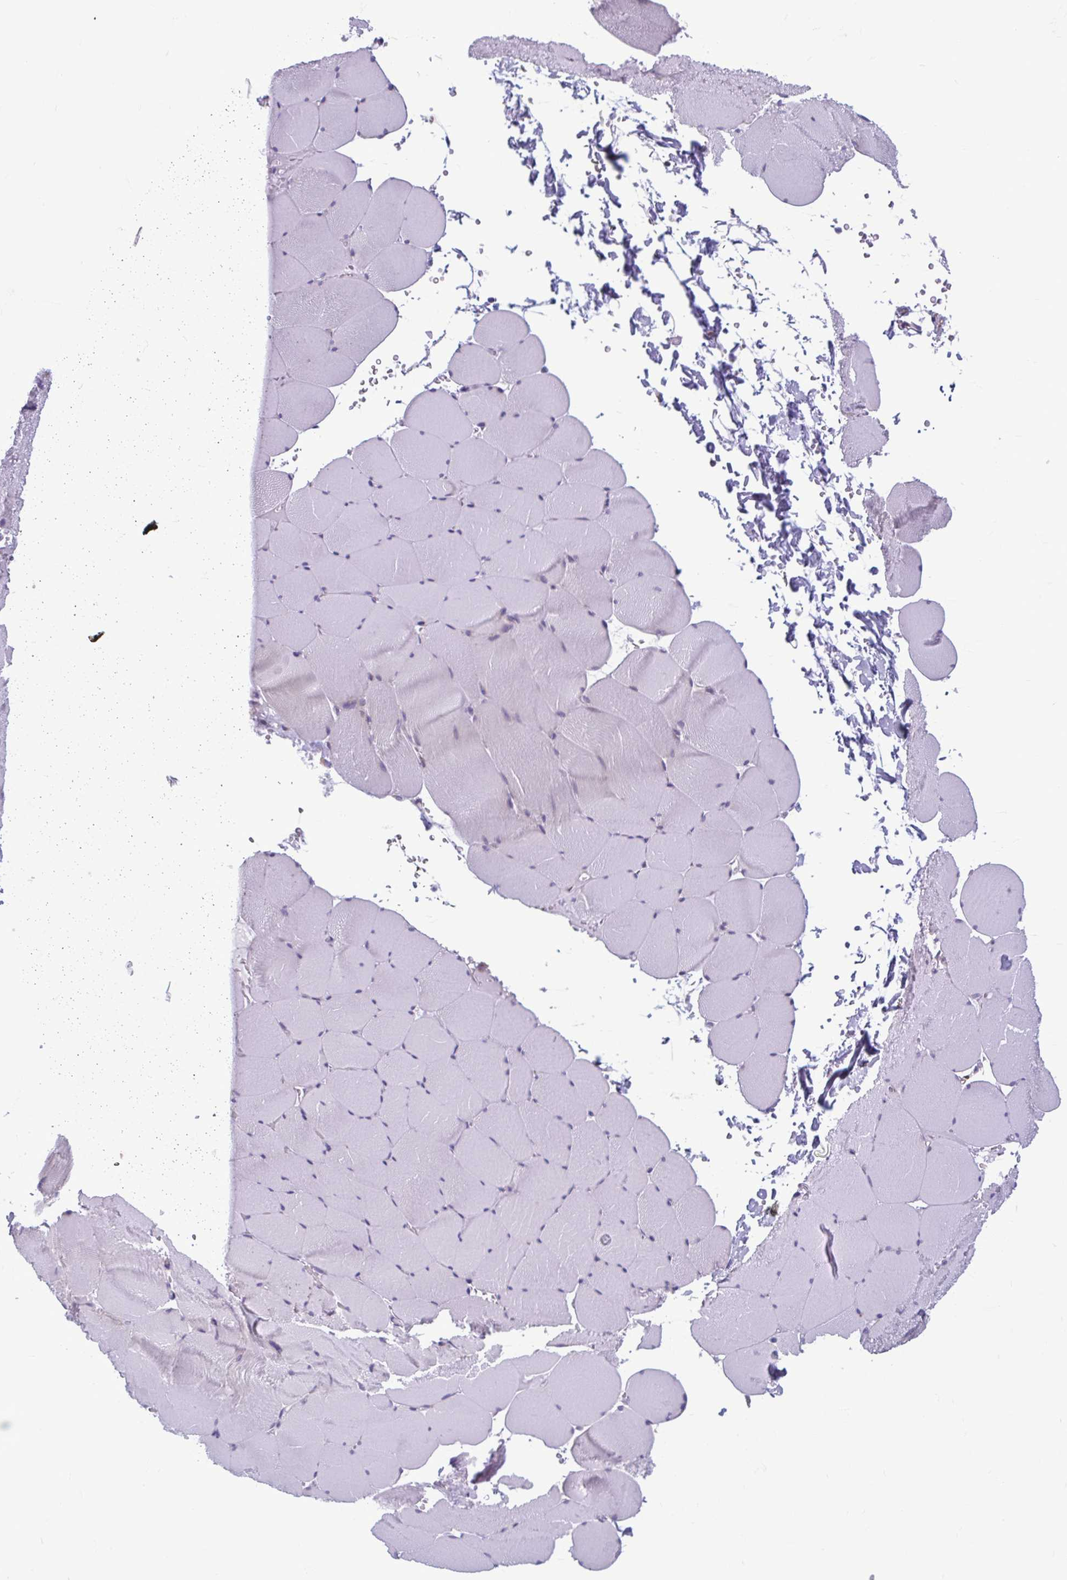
{"staining": {"intensity": "negative", "quantity": "none", "location": "none"}, "tissue": "skeletal muscle", "cell_type": "Myocytes", "image_type": "normal", "snomed": [{"axis": "morphology", "description": "Normal tissue, NOS"}, {"axis": "topography", "description": "Skeletal muscle"}, {"axis": "topography", "description": "Head-Neck"}], "caption": "Myocytes are negative for brown protein staining in unremarkable skeletal muscle.", "gene": "RPS16", "patient": {"sex": "male", "age": 66}}